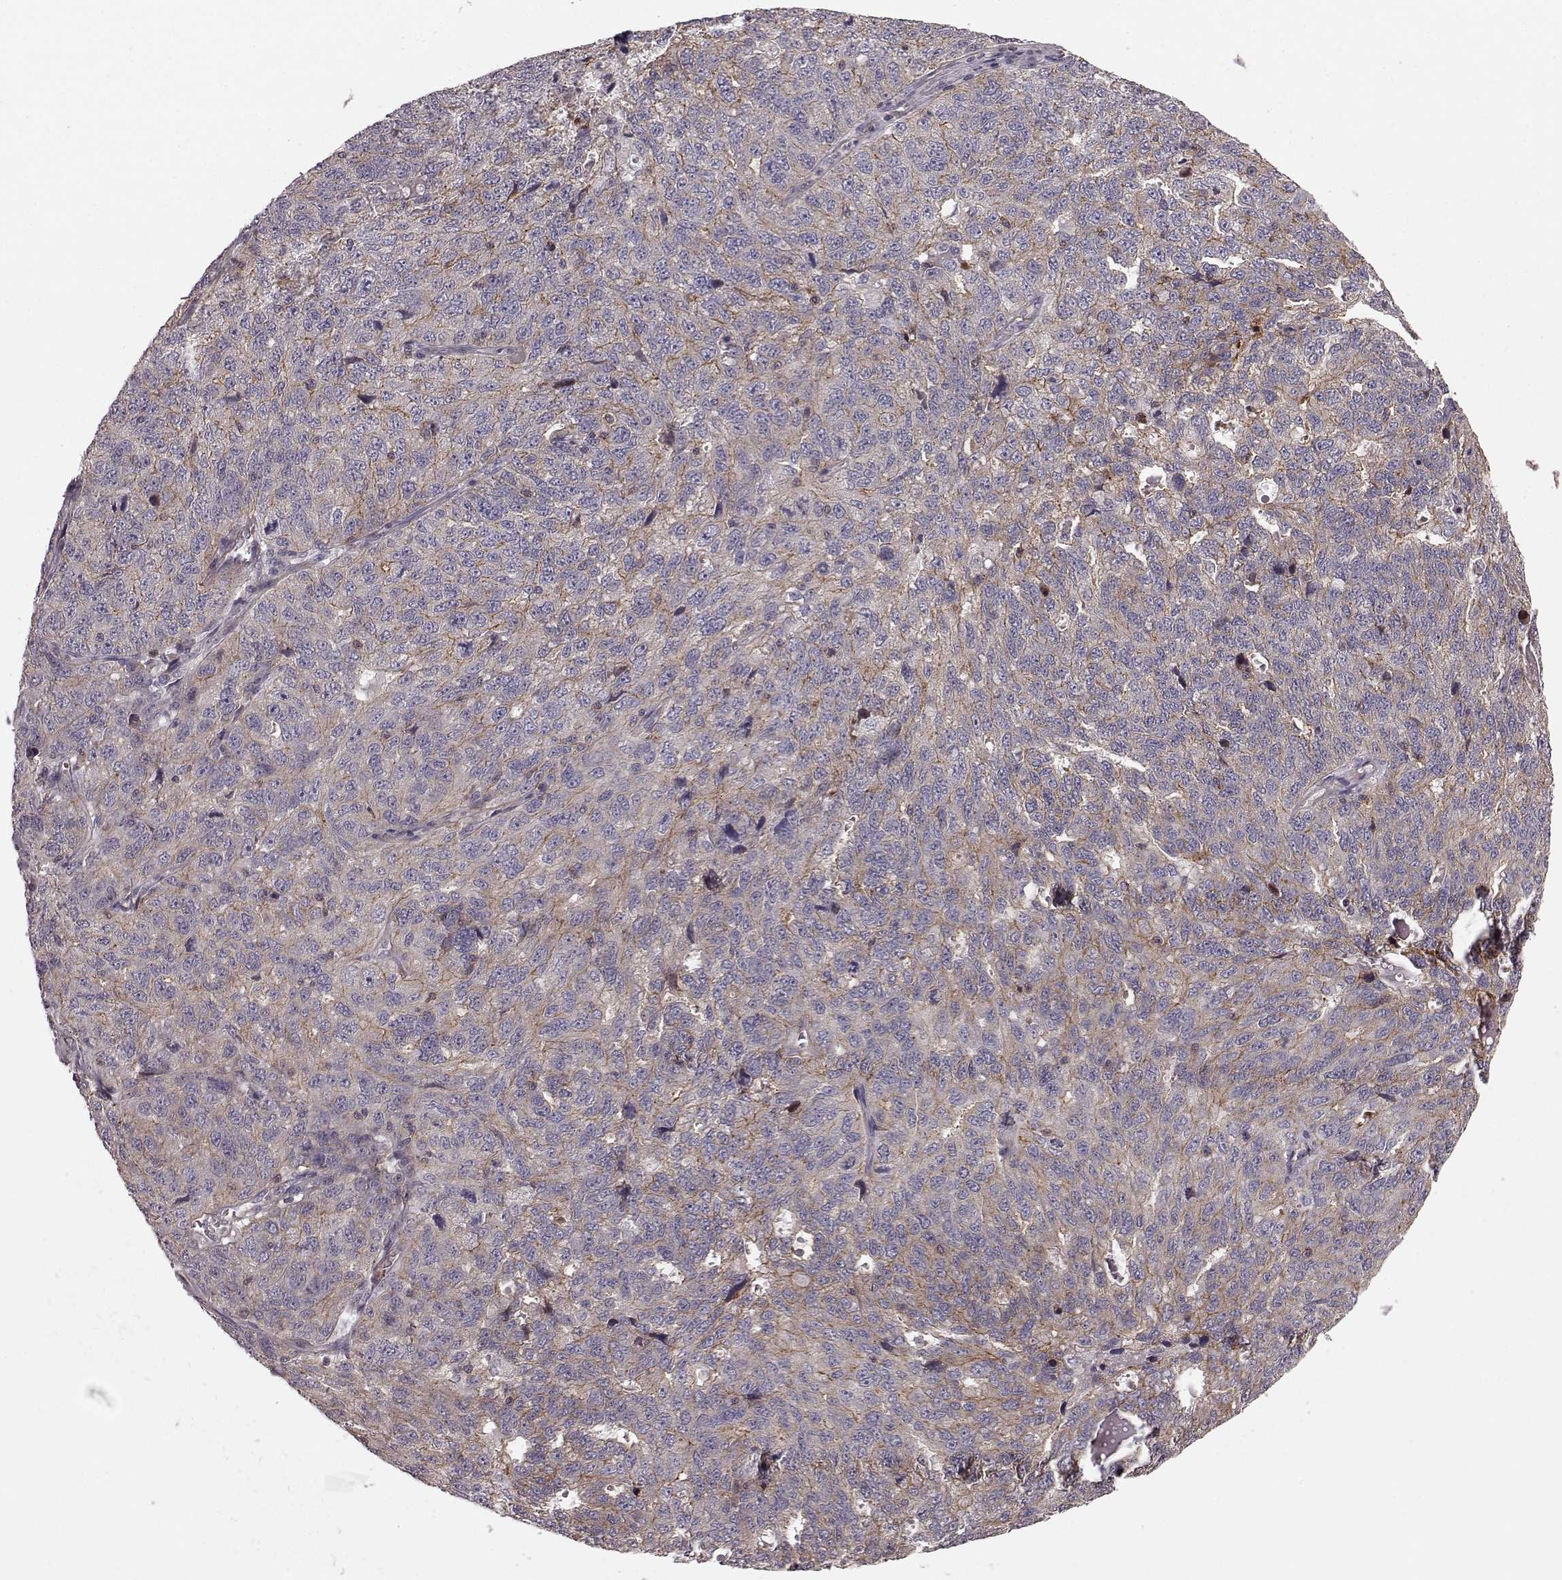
{"staining": {"intensity": "weak", "quantity": "<25%", "location": "cytoplasmic/membranous"}, "tissue": "ovarian cancer", "cell_type": "Tumor cells", "image_type": "cancer", "snomed": [{"axis": "morphology", "description": "Cystadenocarcinoma, serous, NOS"}, {"axis": "topography", "description": "Ovary"}], "caption": "Ovarian cancer was stained to show a protein in brown. There is no significant staining in tumor cells.", "gene": "SLC22A18", "patient": {"sex": "female", "age": 71}}